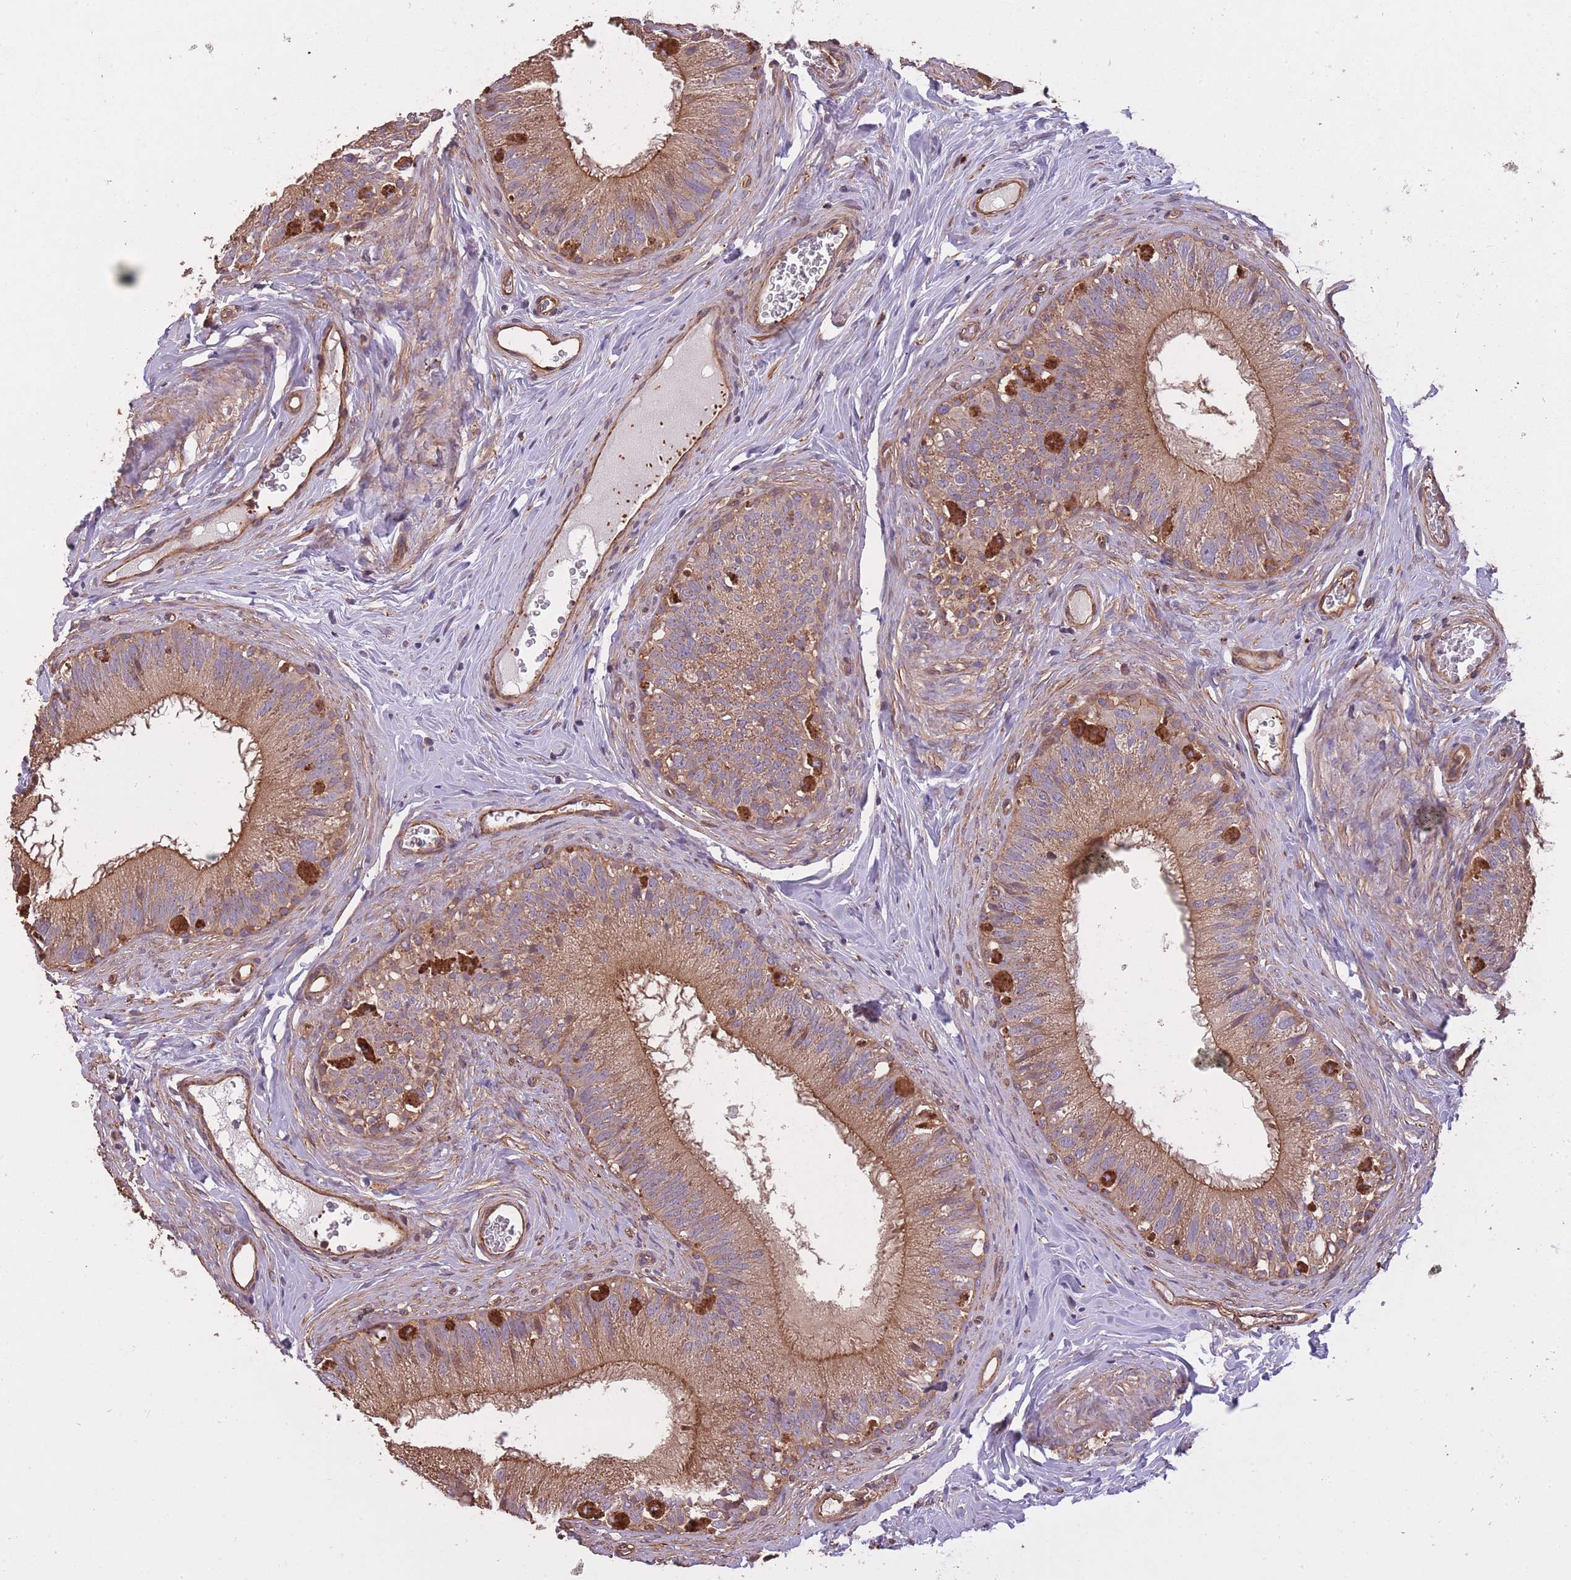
{"staining": {"intensity": "moderate", "quantity": ">75%", "location": "cytoplasmic/membranous"}, "tissue": "epididymis", "cell_type": "Glandular cells", "image_type": "normal", "snomed": [{"axis": "morphology", "description": "Normal tissue, NOS"}, {"axis": "topography", "description": "Epididymis"}], "caption": "High-power microscopy captured an IHC histopathology image of benign epididymis, revealing moderate cytoplasmic/membranous staining in approximately >75% of glandular cells. (Brightfield microscopy of DAB IHC at high magnification).", "gene": "ARMH3", "patient": {"sex": "male", "age": 38}}